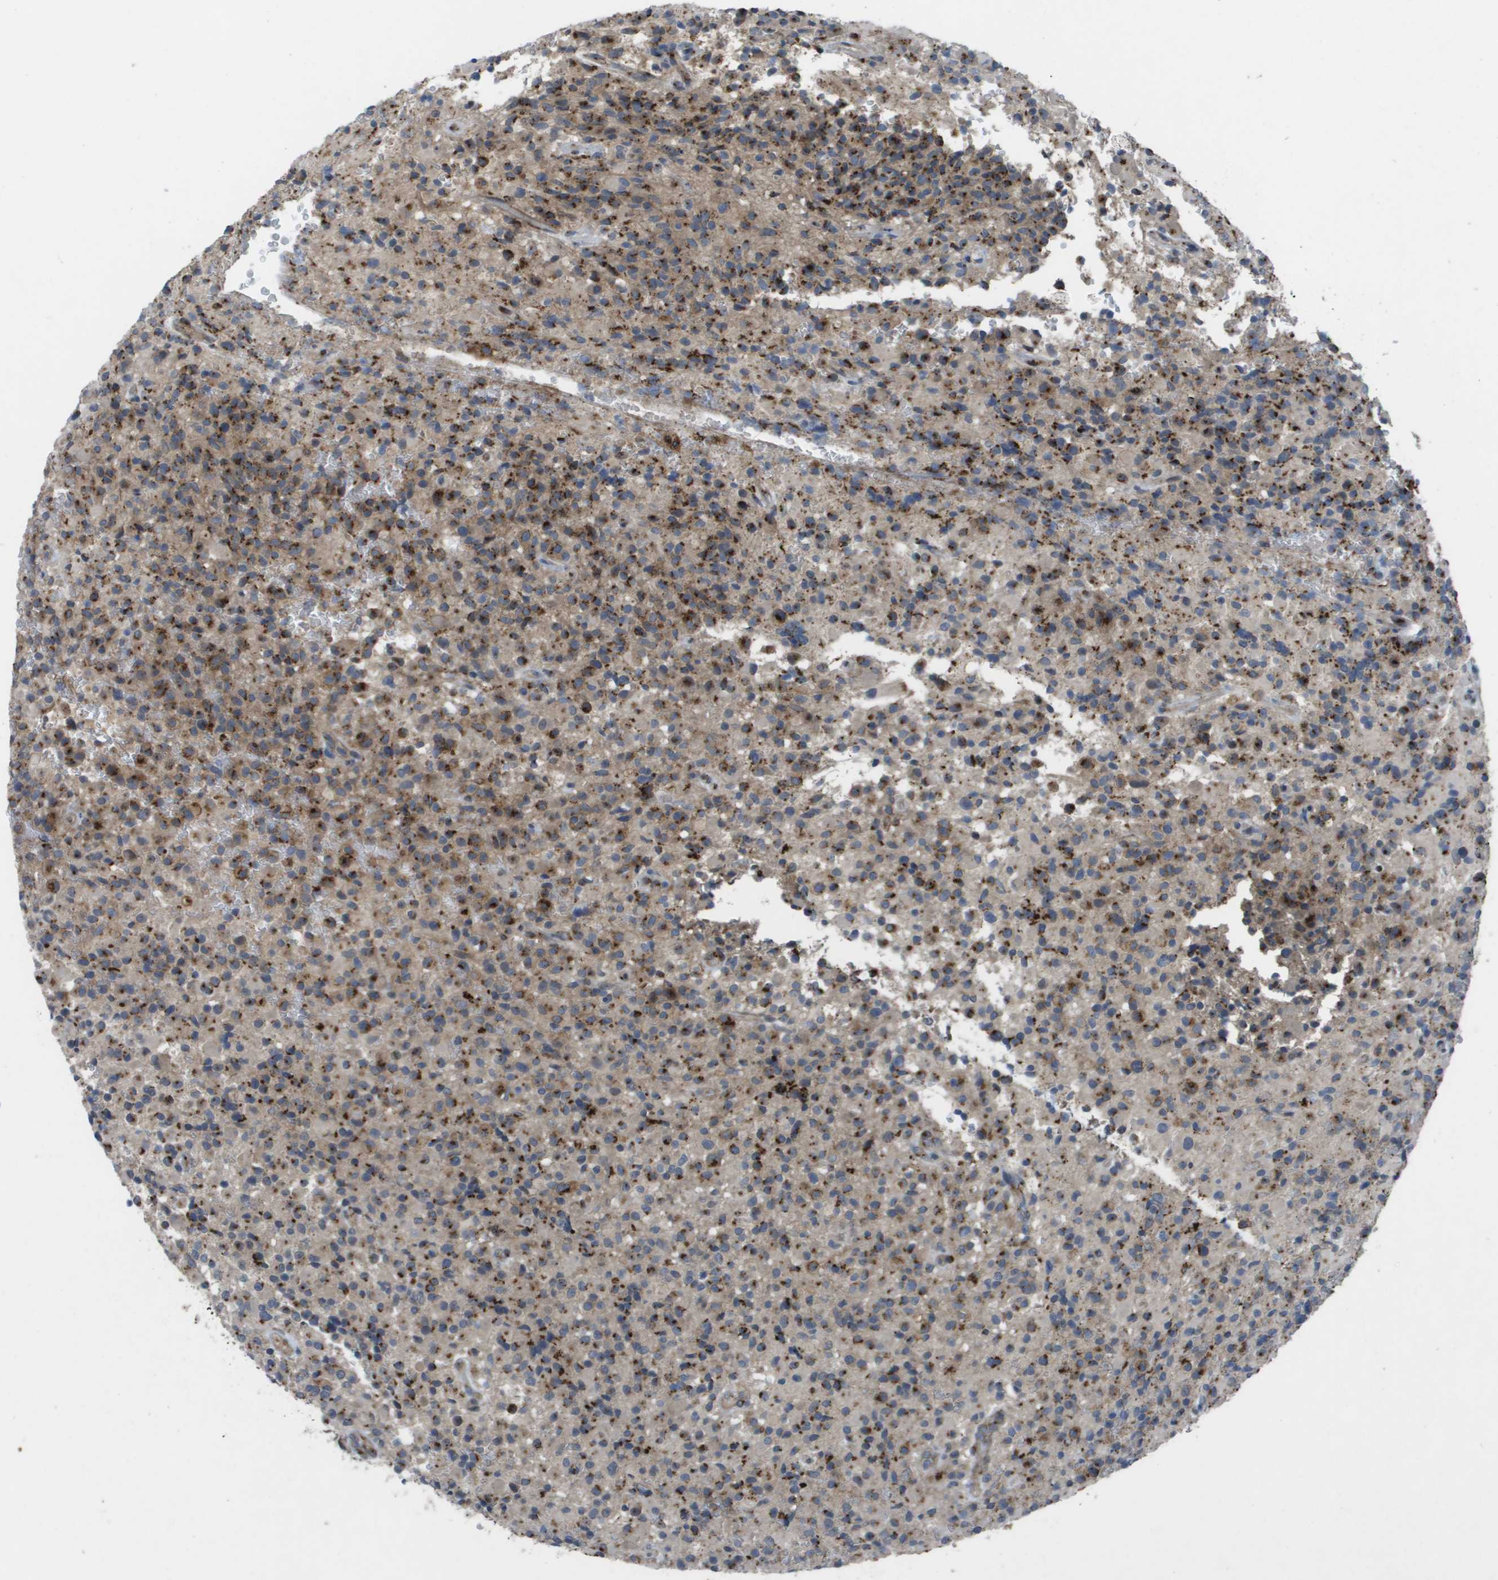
{"staining": {"intensity": "strong", "quantity": ">75%", "location": "cytoplasmic/membranous"}, "tissue": "glioma", "cell_type": "Tumor cells", "image_type": "cancer", "snomed": [{"axis": "morphology", "description": "Glioma, malignant, High grade"}, {"axis": "topography", "description": "Brain"}], "caption": "Glioma stained for a protein demonstrates strong cytoplasmic/membranous positivity in tumor cells. (IHC, brightfield microscopy, high magnification).", "gene": "QSOX2", "patient": {"sex": "male", "age": 71}}